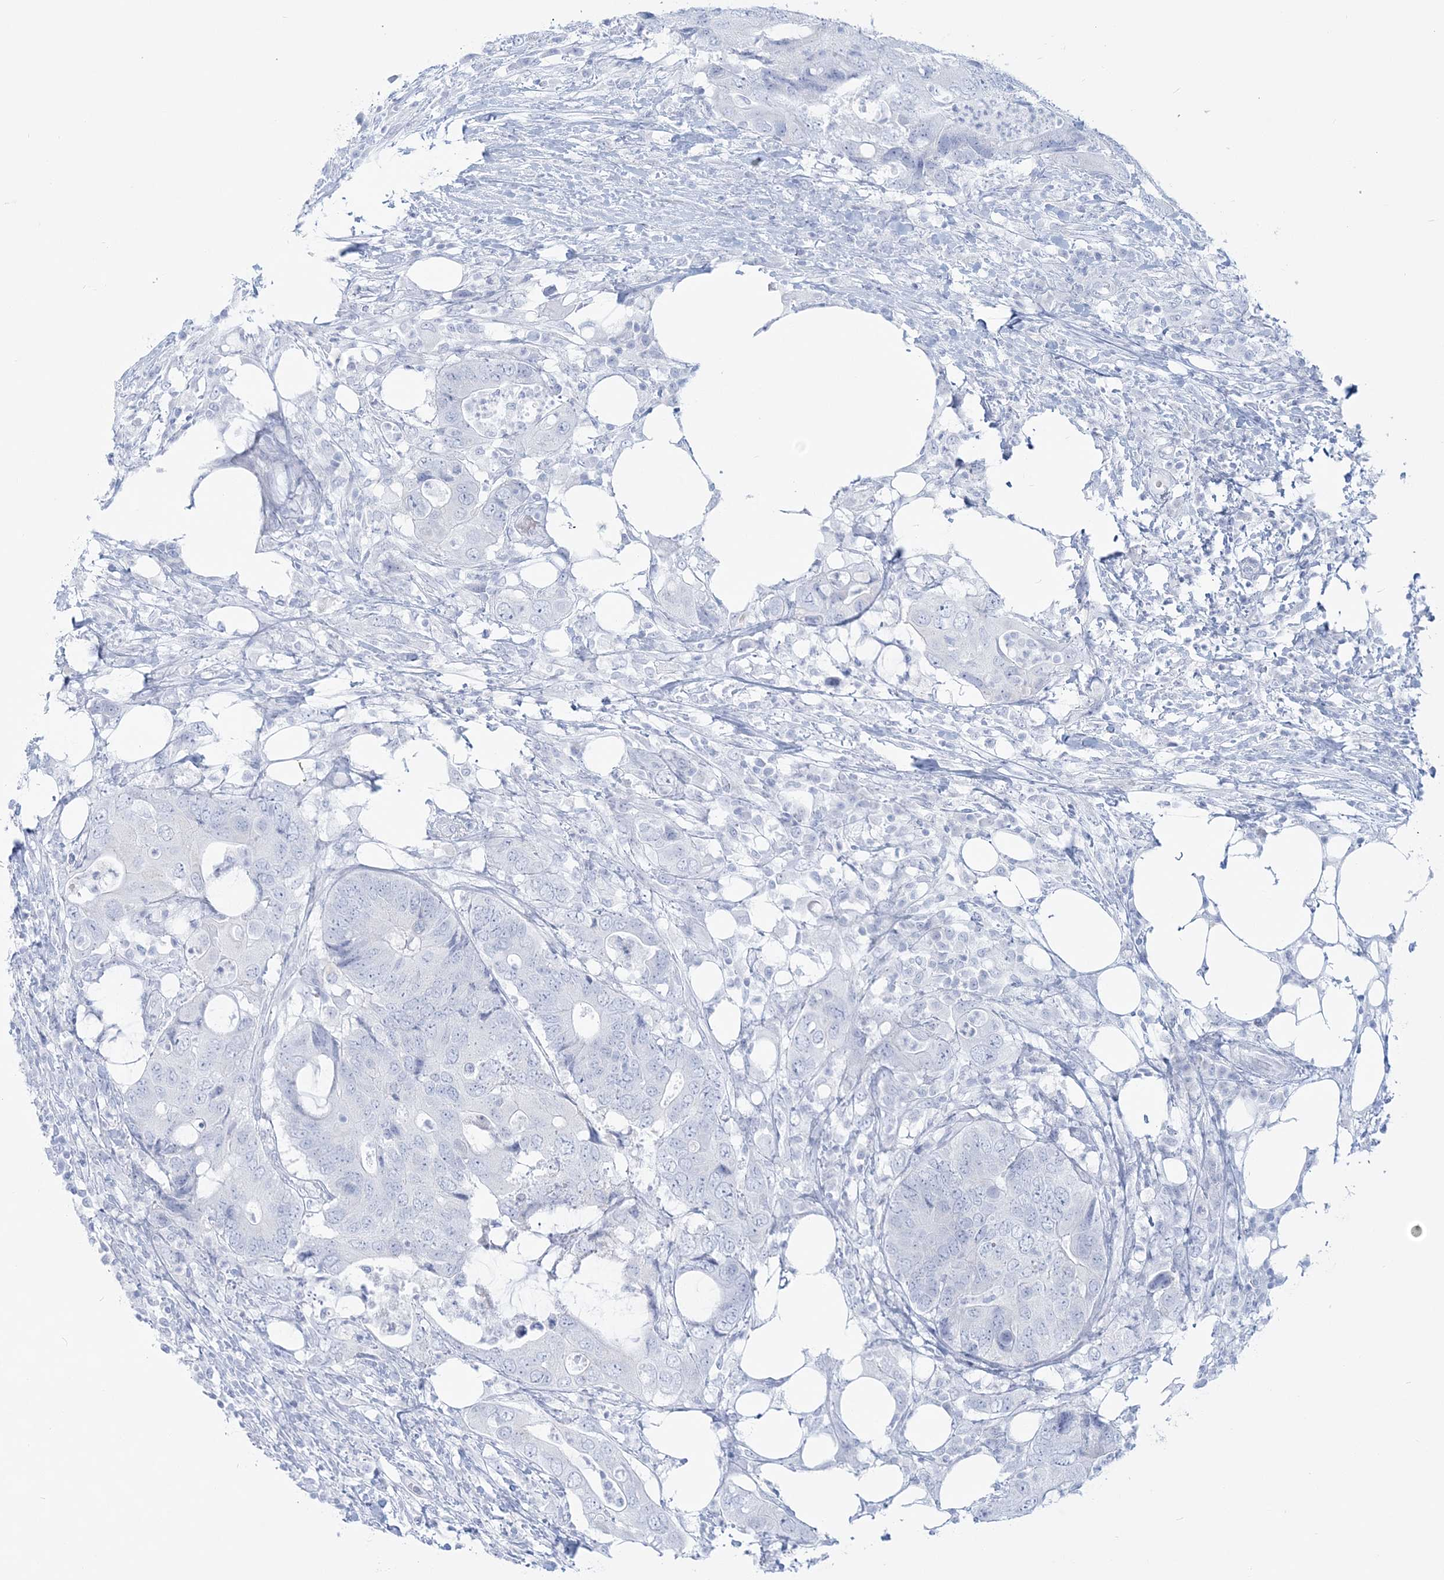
{"staining": {"intensity": "negative", "quantity": "none", "location": "none"}, "tissue": "colorectal cancer", "cell_type": "Tumor cells", "image_type": "cancer", "snomed": [{"axis": "morphology", "description": "Adenocarcinoma, NOS"}, {"axis": "topography", "description": "Colon"}], "caption": "There is no significant staining in tumor cells of colorectal cancer.", "gene": "ADGB", "patient": {"sex": "male", "age": 71}}